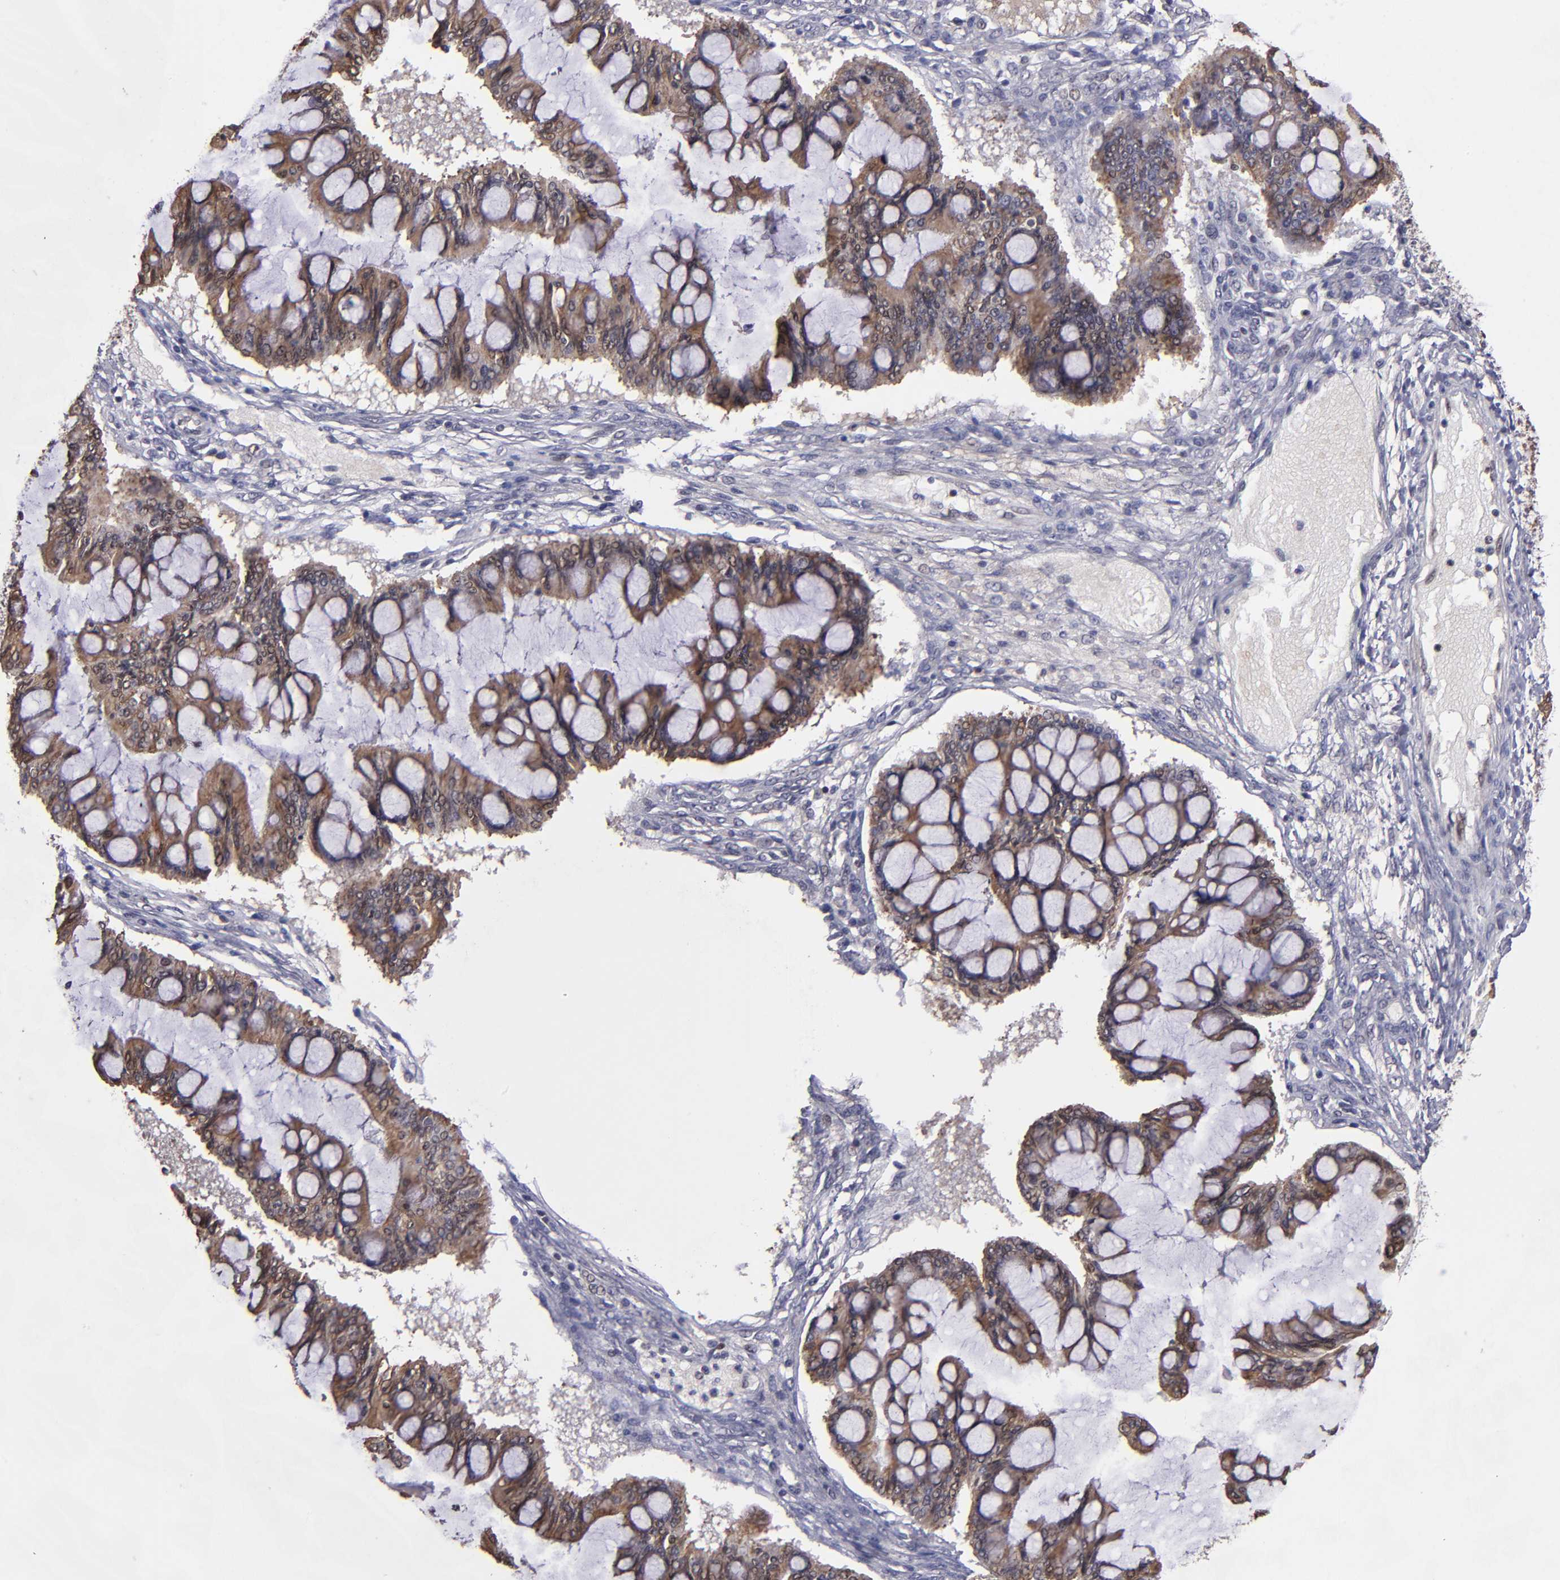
{"staining": {"intensity": "moderate", "quantity": "25%-75%", "location": "cytoplasmic/membranous,nuclear"}, "tissue": "ovarian cancer", "cell_type": "Tumor cells", "image_type": "cancer", "snomed": [{"axis": "morphology", "description": "Cystadenocarcinoma, mucinous, NOS"}, {"axis": "topography", "description": "Ovary"}], "caption": "Protein expression analysis of ovarian cancer (mucinous cystadenocarcinoma) reveals moderate cytoplasmic/membranous and nuclear staining in approximately 25%-75% of tumor cells.", "gene": "DDX24", "patient": {"sex": "female", "age": 73}}